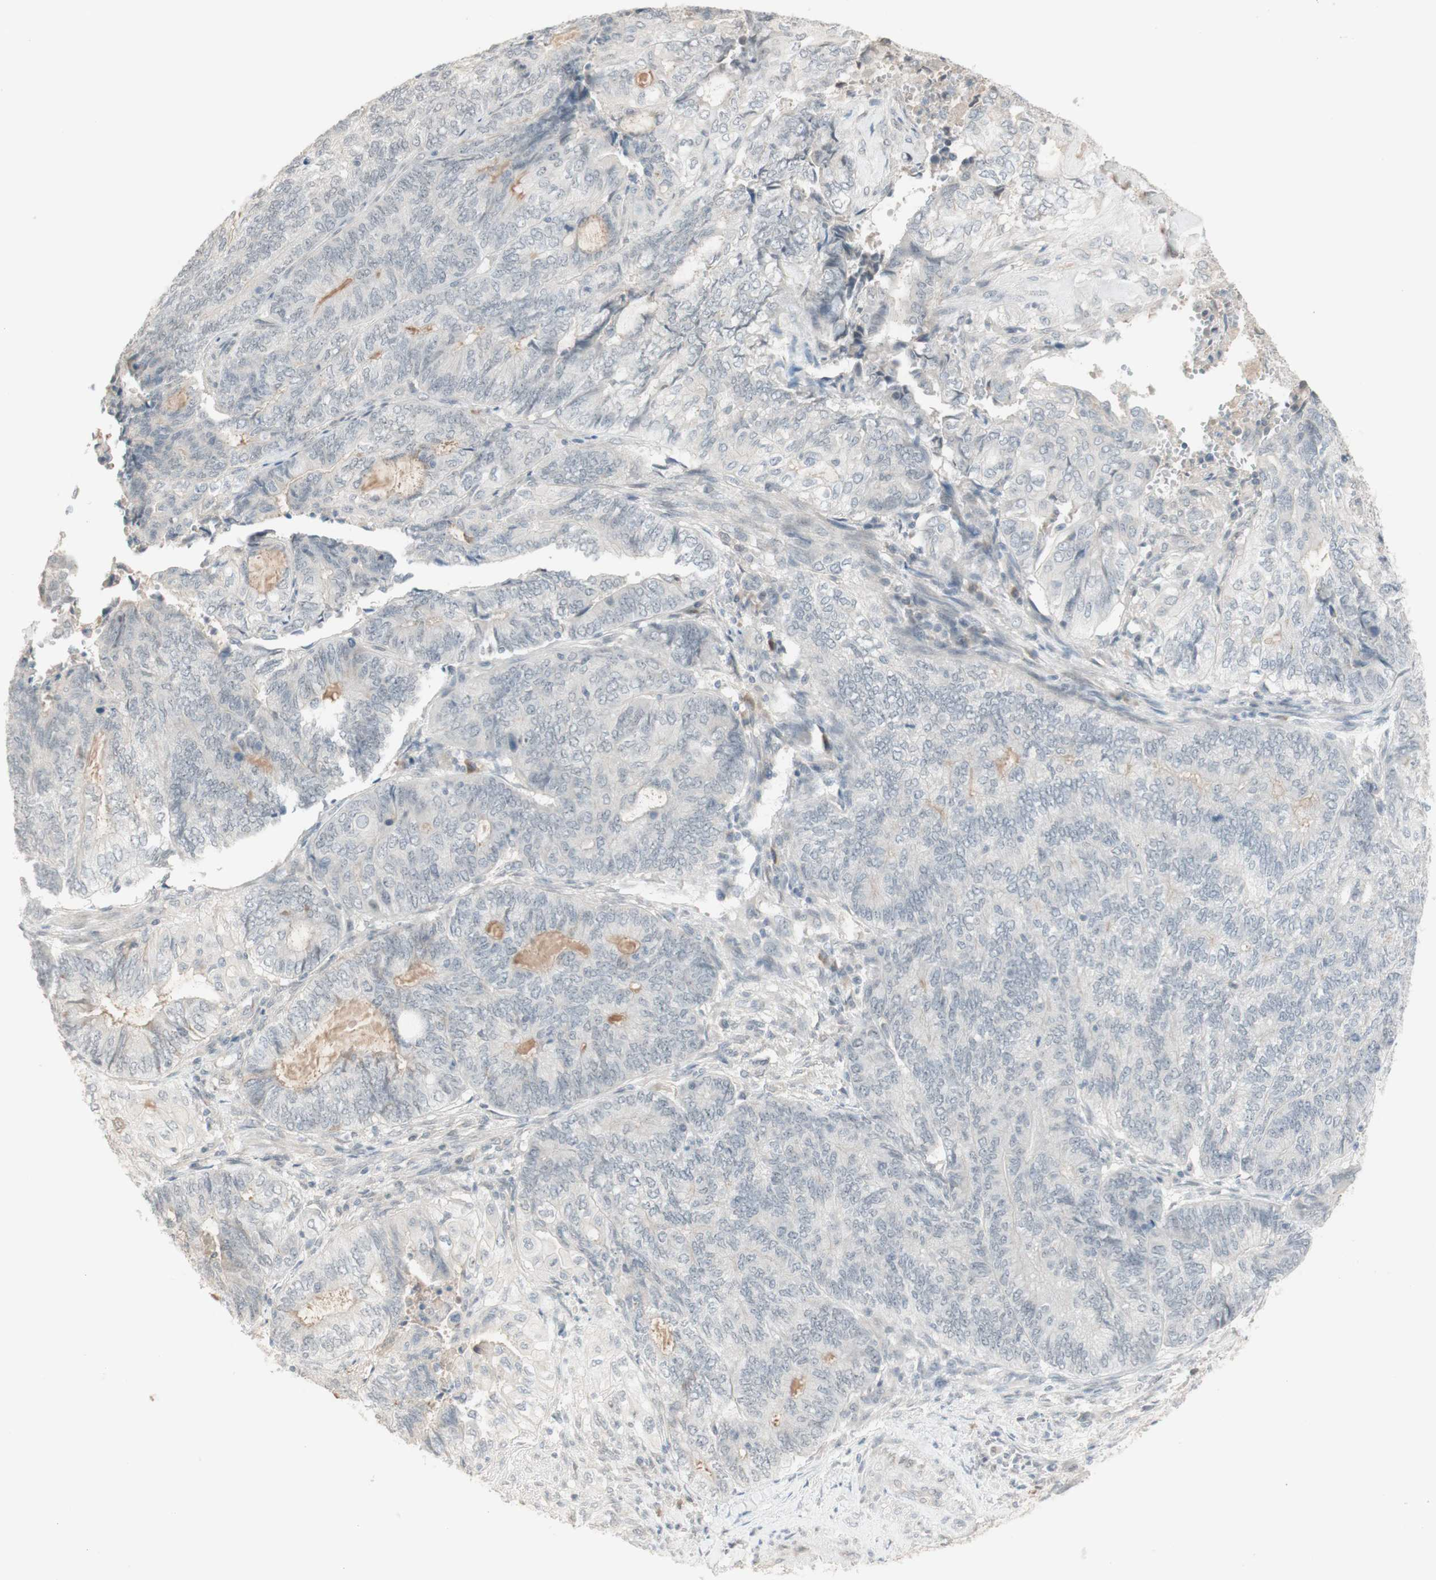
{"staining": {"intensity": "negative", "quantity": "none", "location": "none"}, "tissue": "endometrial cancer", "cell_type": "Tumor cells", "image_type": "cancer", "snomed": [{"axis": "morphology", "description": "Adenocarcinoma, NOS"}, {"axis": "topography", "description": "Uterus"}, {"axis": "topography", "description": "Endometrium"}], "caption": "Image shows no significant protein expression in tumor cells of endometrial adenocarcinoma.", "gene": "PLCD4", "patient": {"sex": "female", "age": 70}}